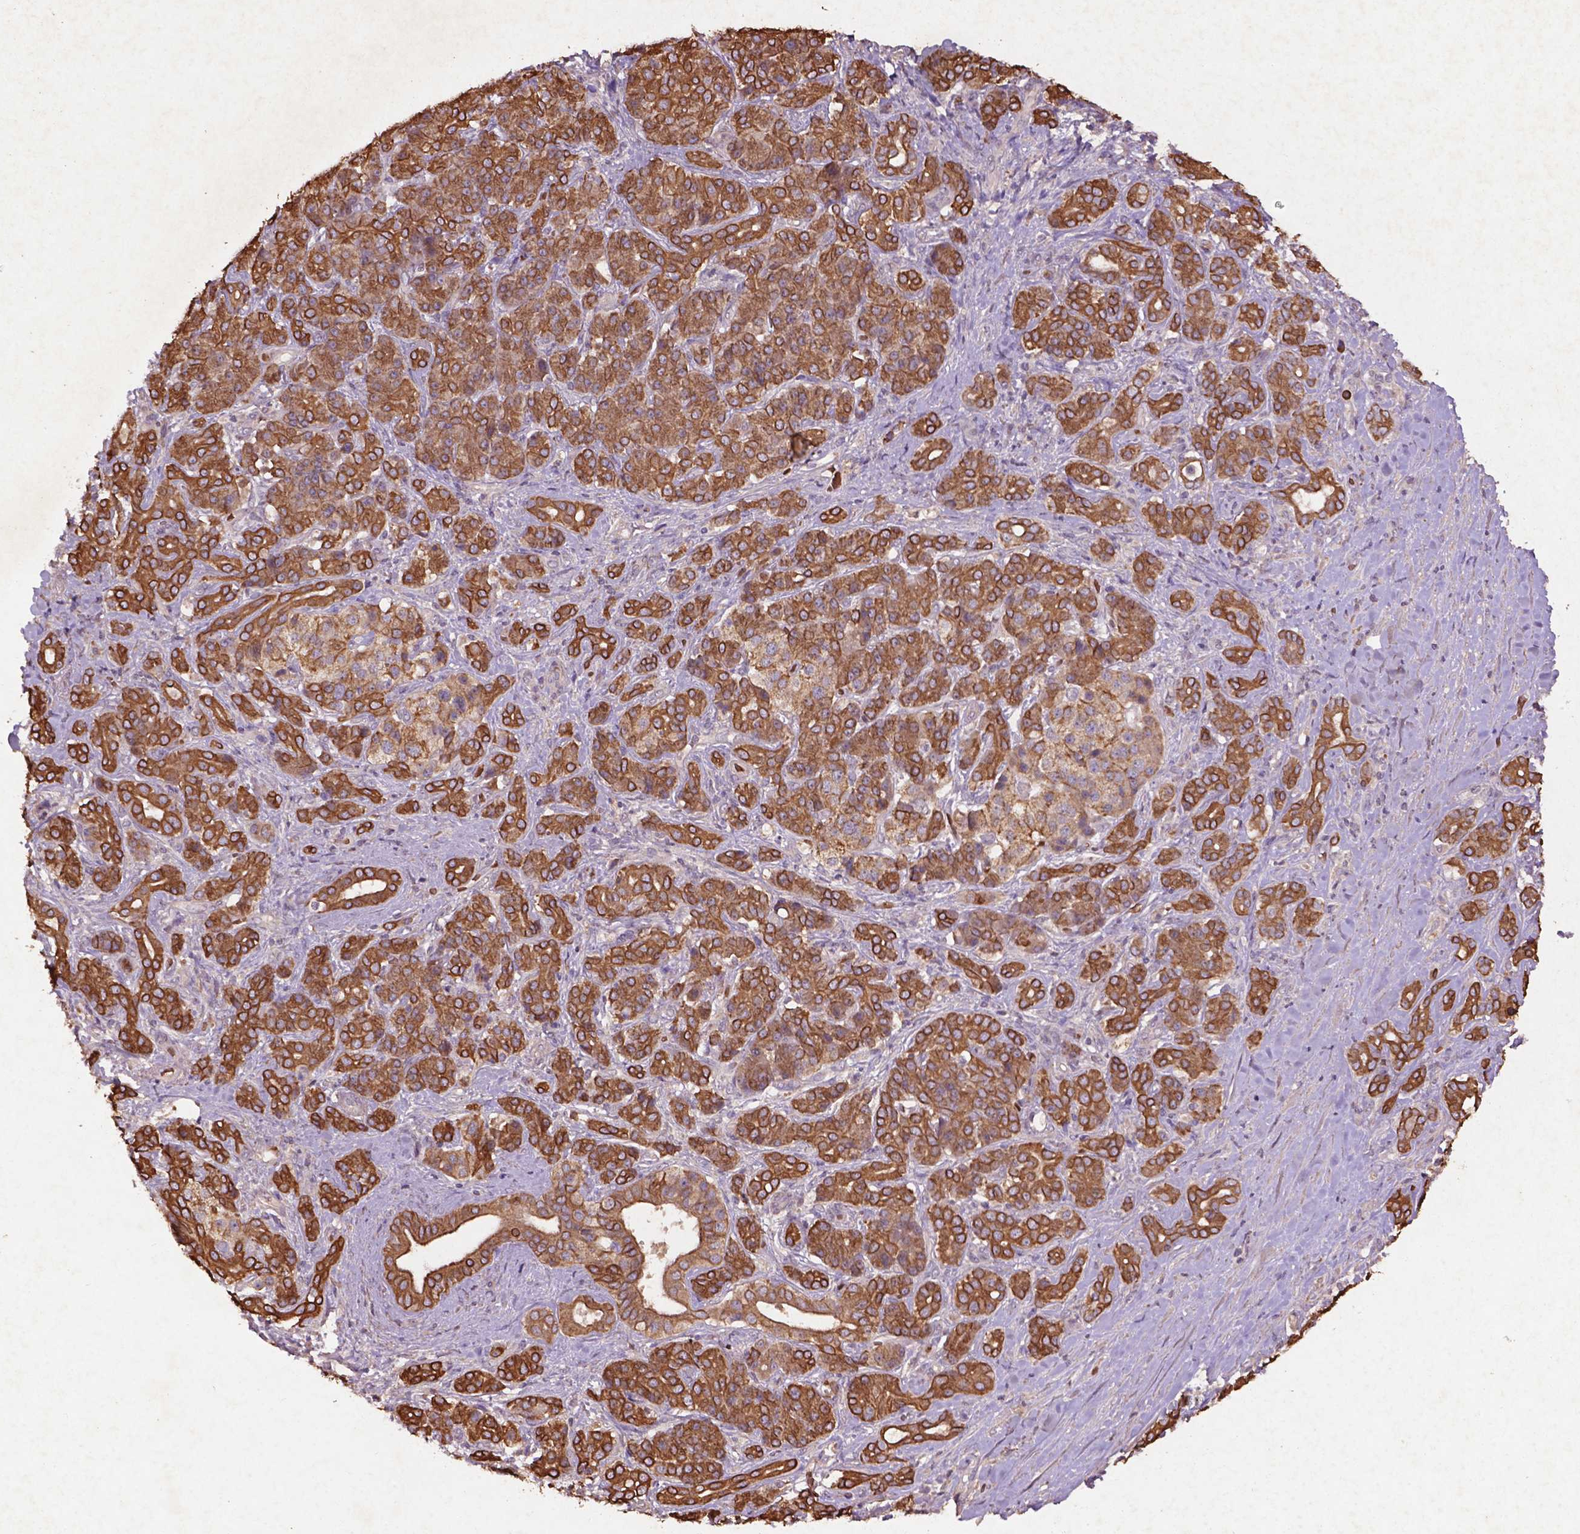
{"staining": {"intensity": "strong", "quantity": ">75%", "location": "cytoplasmic/membranous"}, "tissue": "pancreatic cancer", "cell_type": "Tumor cells", "image_type": "cancer", "snomed": [{"axis": "morphology", "description": "Normal tissue, NOS"}, {"axis": "morphology", "description": "Inflammation, NOS"}, {"axis": "morphology", "description": "Adenocarcinoma, NOS"}, {"axis": "topography", "description": "Pancreas"}], "caption": "This is an image of immunohistochemistry staining of pancreatic cancer, which shows strong staining in the cytoplasmic/membranous of tumor cells.", "gene": "COQ2", "patient": {"sex": "male", "age": 57}}